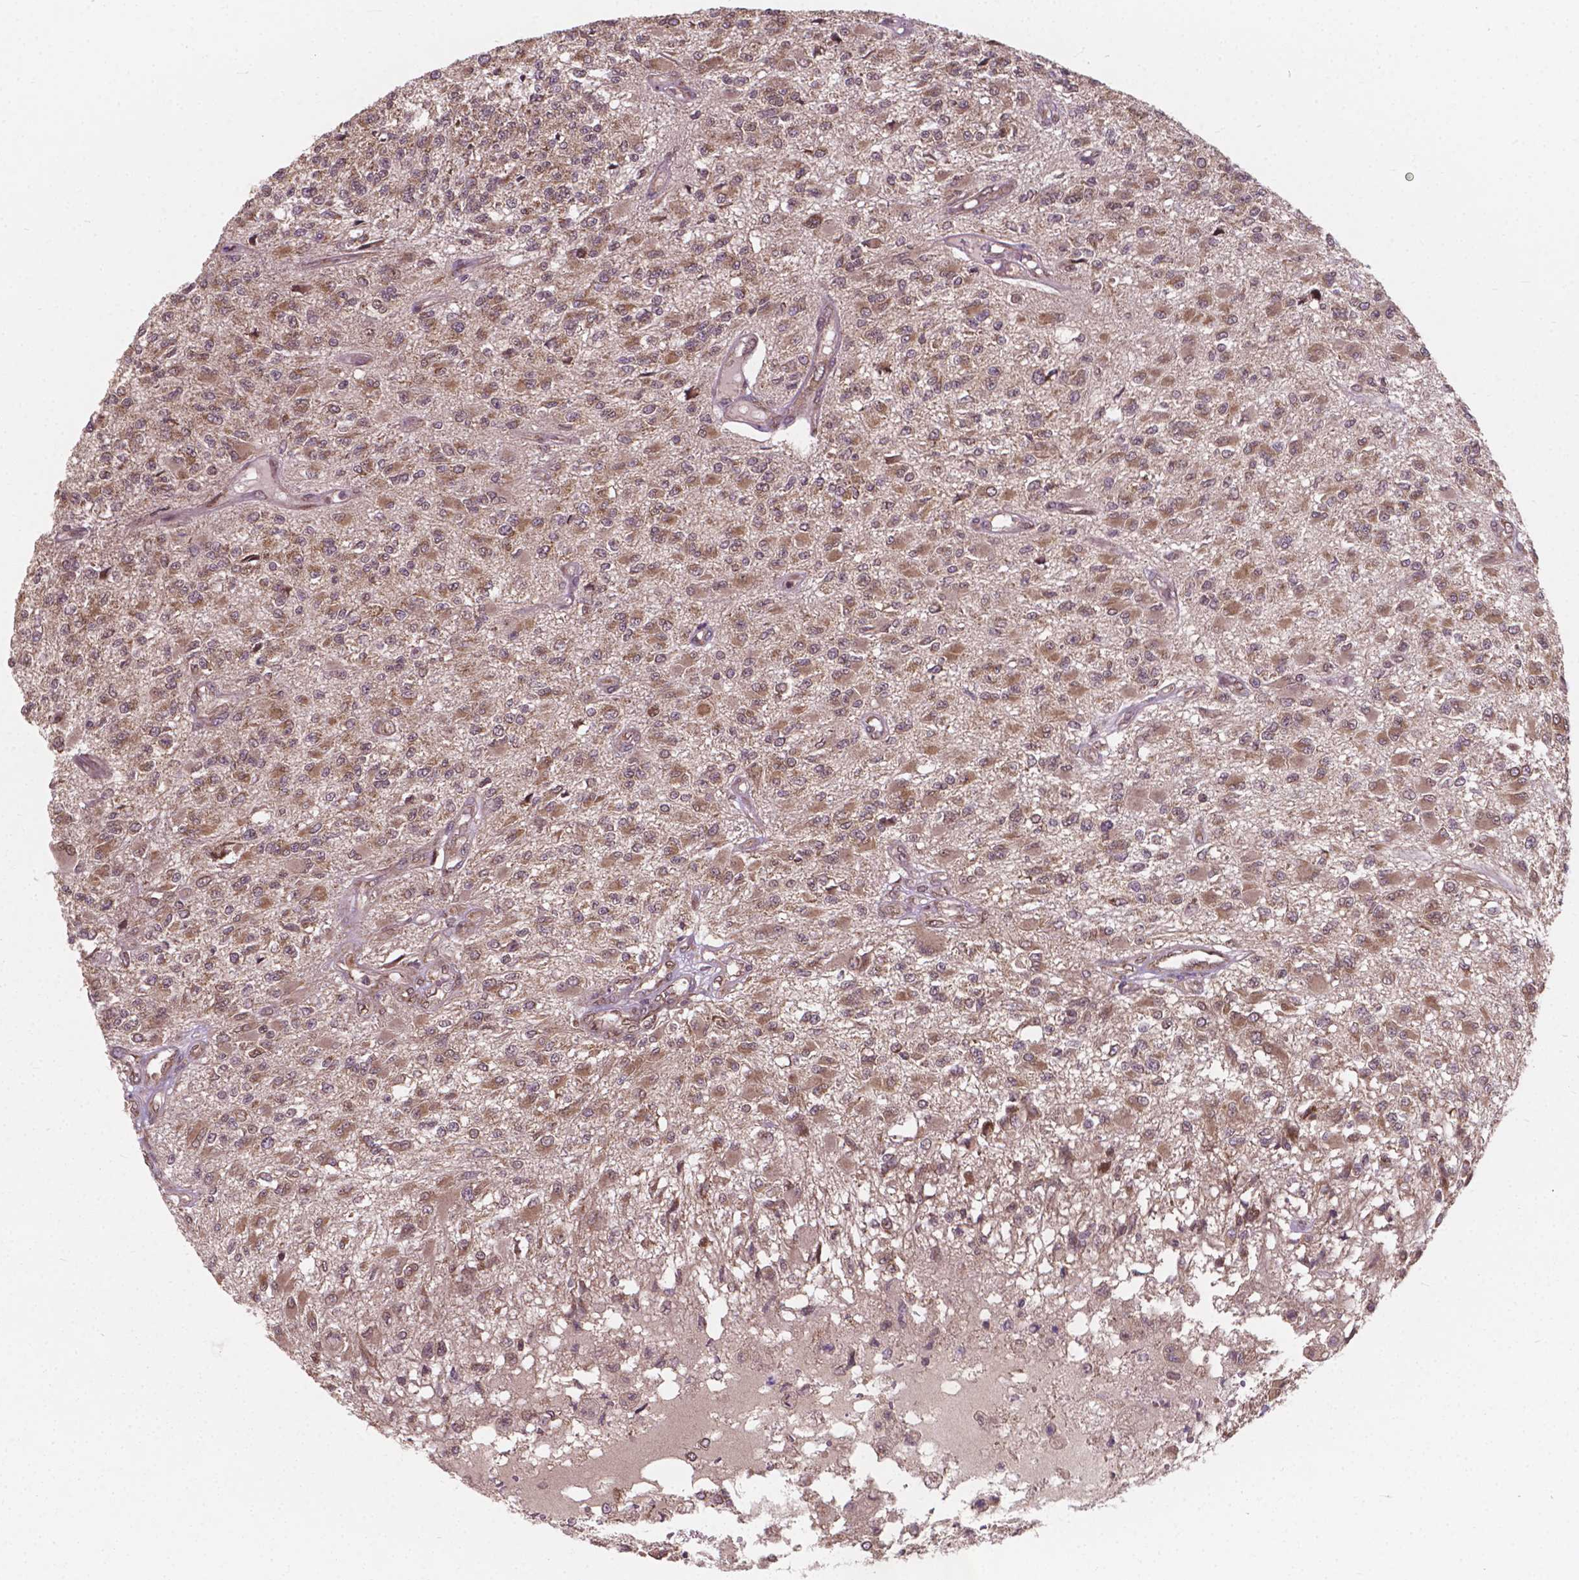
{"staining": {"intensity": "moderate", "quantity": "<25%", "location": "cytoplasmic/membranous,nuclear"}, "tissue": "glioma", "cell_type": "Tumor cells", "image_type": "cancer", "snomed": [{"axis": "morphology", "description": "Glioma, malignant, High grade"}, {"axis": "topography", "description": "Brain"}], "caption": "Immunohistochemistry (DAB (3,3'-diaminobenzidine)) staining of malignant glioma (high-grade) exhibits moderate cytoplasmic/membranous and nuclear protein positivity in about <25% of tumor cells. Using DAB (3,3'-diaminobenzidine) (brown) and hematoxylin (blue) stains, captured at high magnification using brightfield microscopy.", "gene": "MRPL33", "patient": {"sex": "female", "age": 63}}